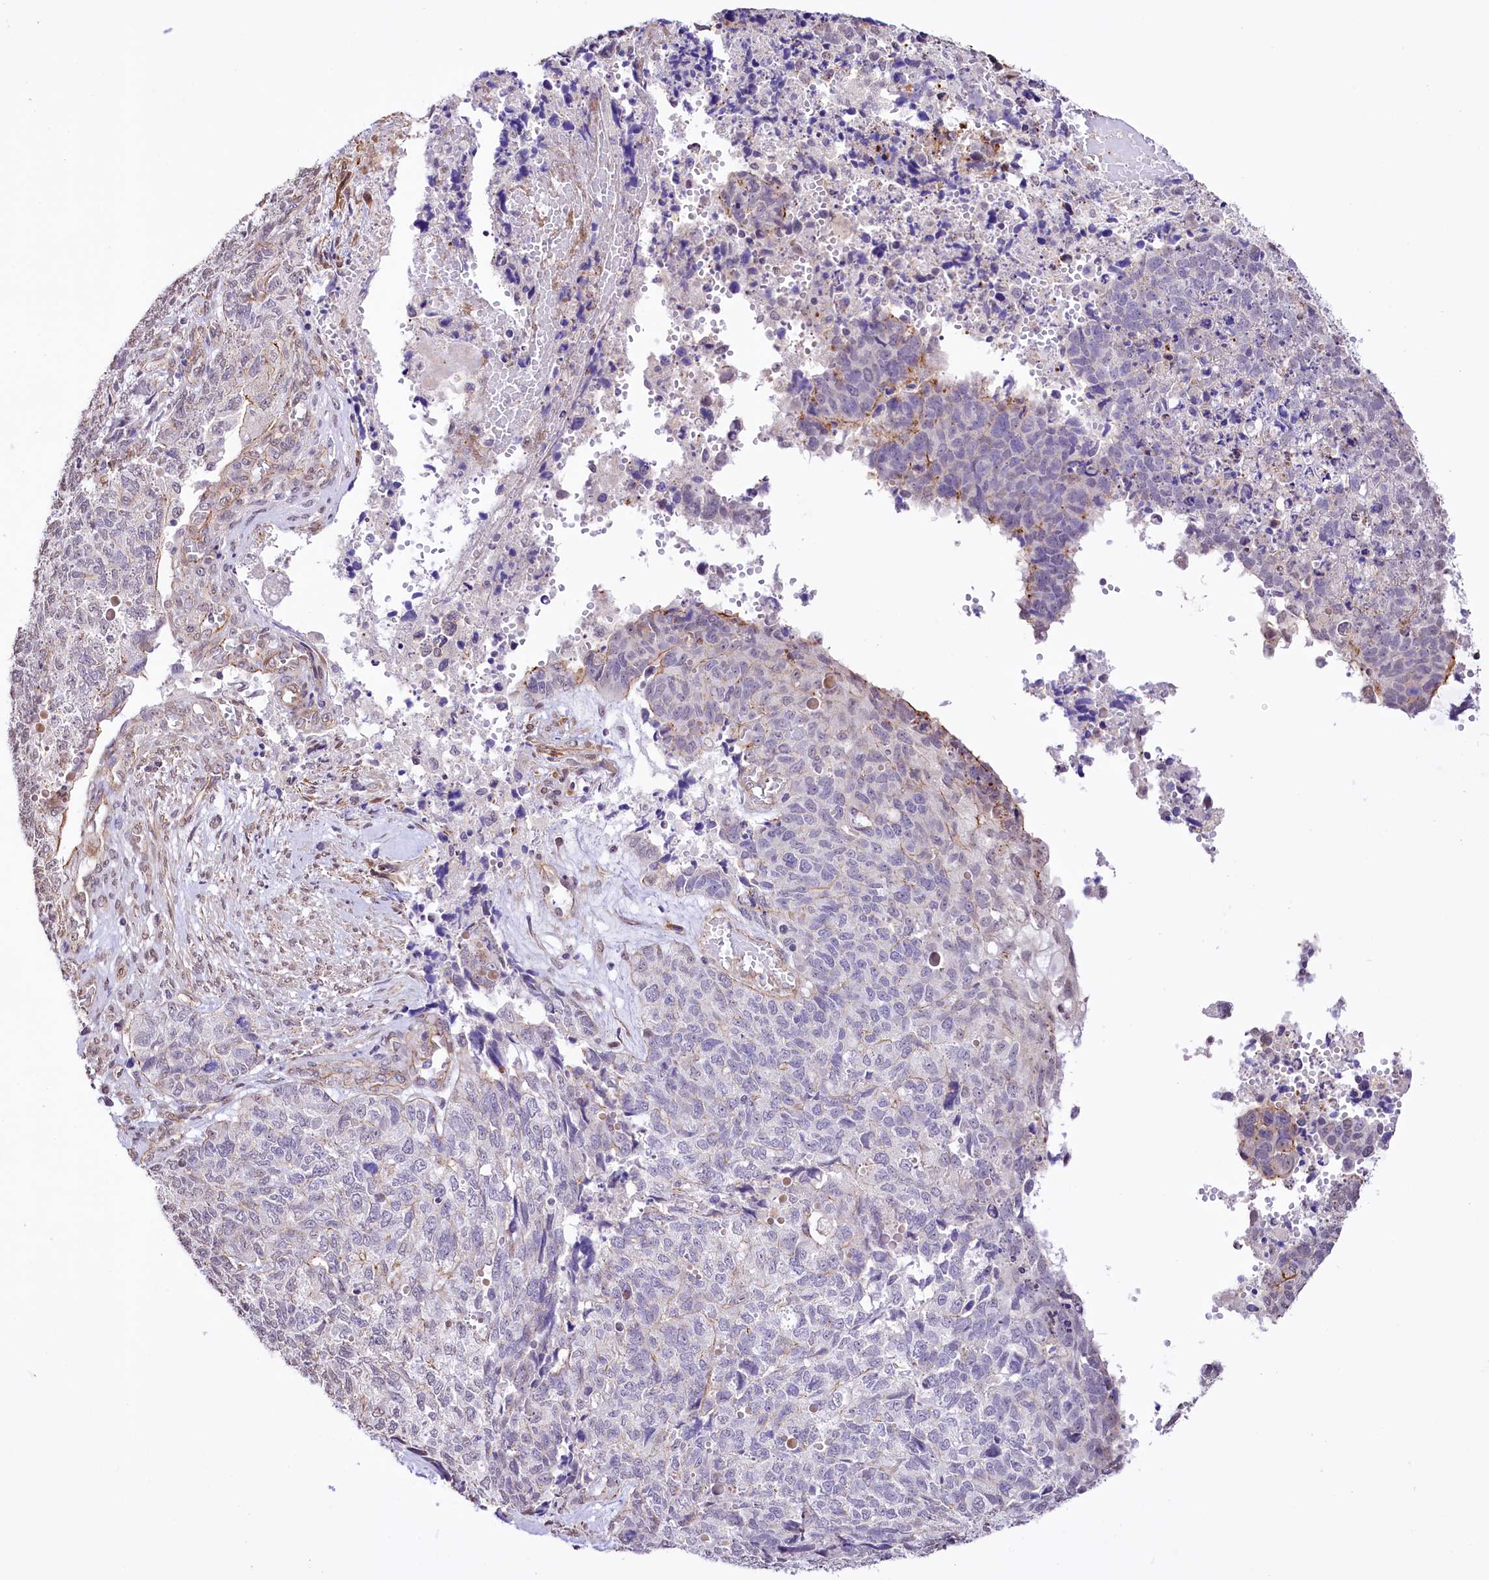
{"staining": {"intensity": "negative", "quantity": "none", "location": "none"}, "tissue": "cervical cancer", "cell_type": "Tumor cells", "image_type": "cancer", "snomed": [{"axis": "morphology", "description": "Squamous cell carcinoma, NOS"}, {"axis": "topography", "description": "Cervix"}], "caption": "Cervical cancer (squamous cell carcinoma) was stained to show a protein in brown. There is no significant staining in tumor cells. (Immunohistochemistry, brightfield microscopy, high magnification).", "gene": "ST7", "patient": {"sex": "female", "age": 63}}